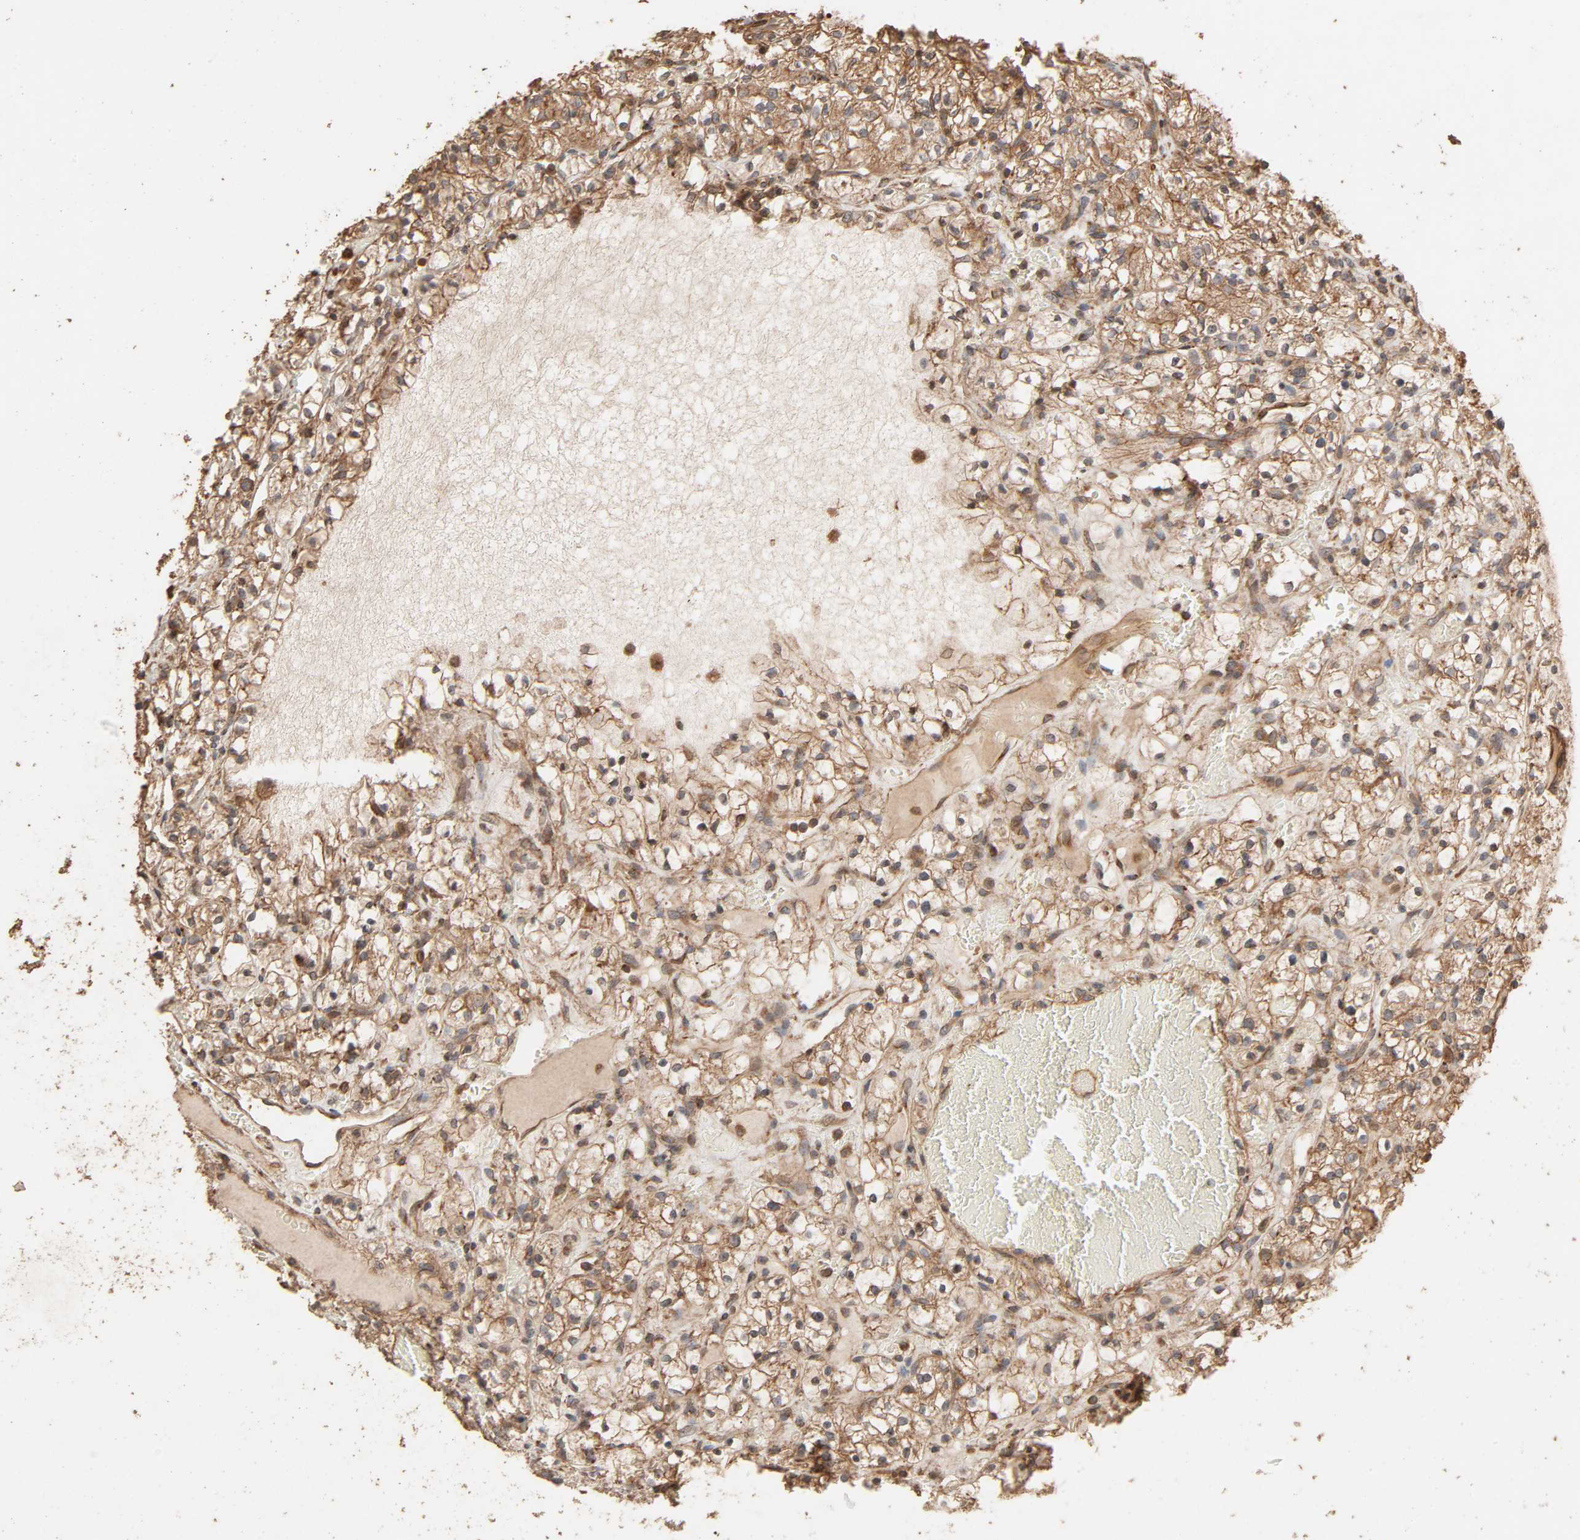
{"staining": {"intensity": "moderate", "quantity": "25%-75%", "location": "cytoplasmic/membranous"}, "tissue": "renal cancer", "cell_type": "Tumor cells", "image_type": "cancer", "snomed": [{"axis": "morphology", "description": "Adenocarcinoma, NOS"}, {"axis": "topography", "description": "Kidney"}], "caption": "This photomicrograph shows adenocarcinoma (renal) stained with immunohistochemistry (IHC) to label a protein in brown. The cytoplasmic/membranous of tumor cells show moderate positivity for the protein. Nuclei are counter-stained blue.", "gene": "RPS6KA6", "patient": {"sex": "female", "age": 60}}